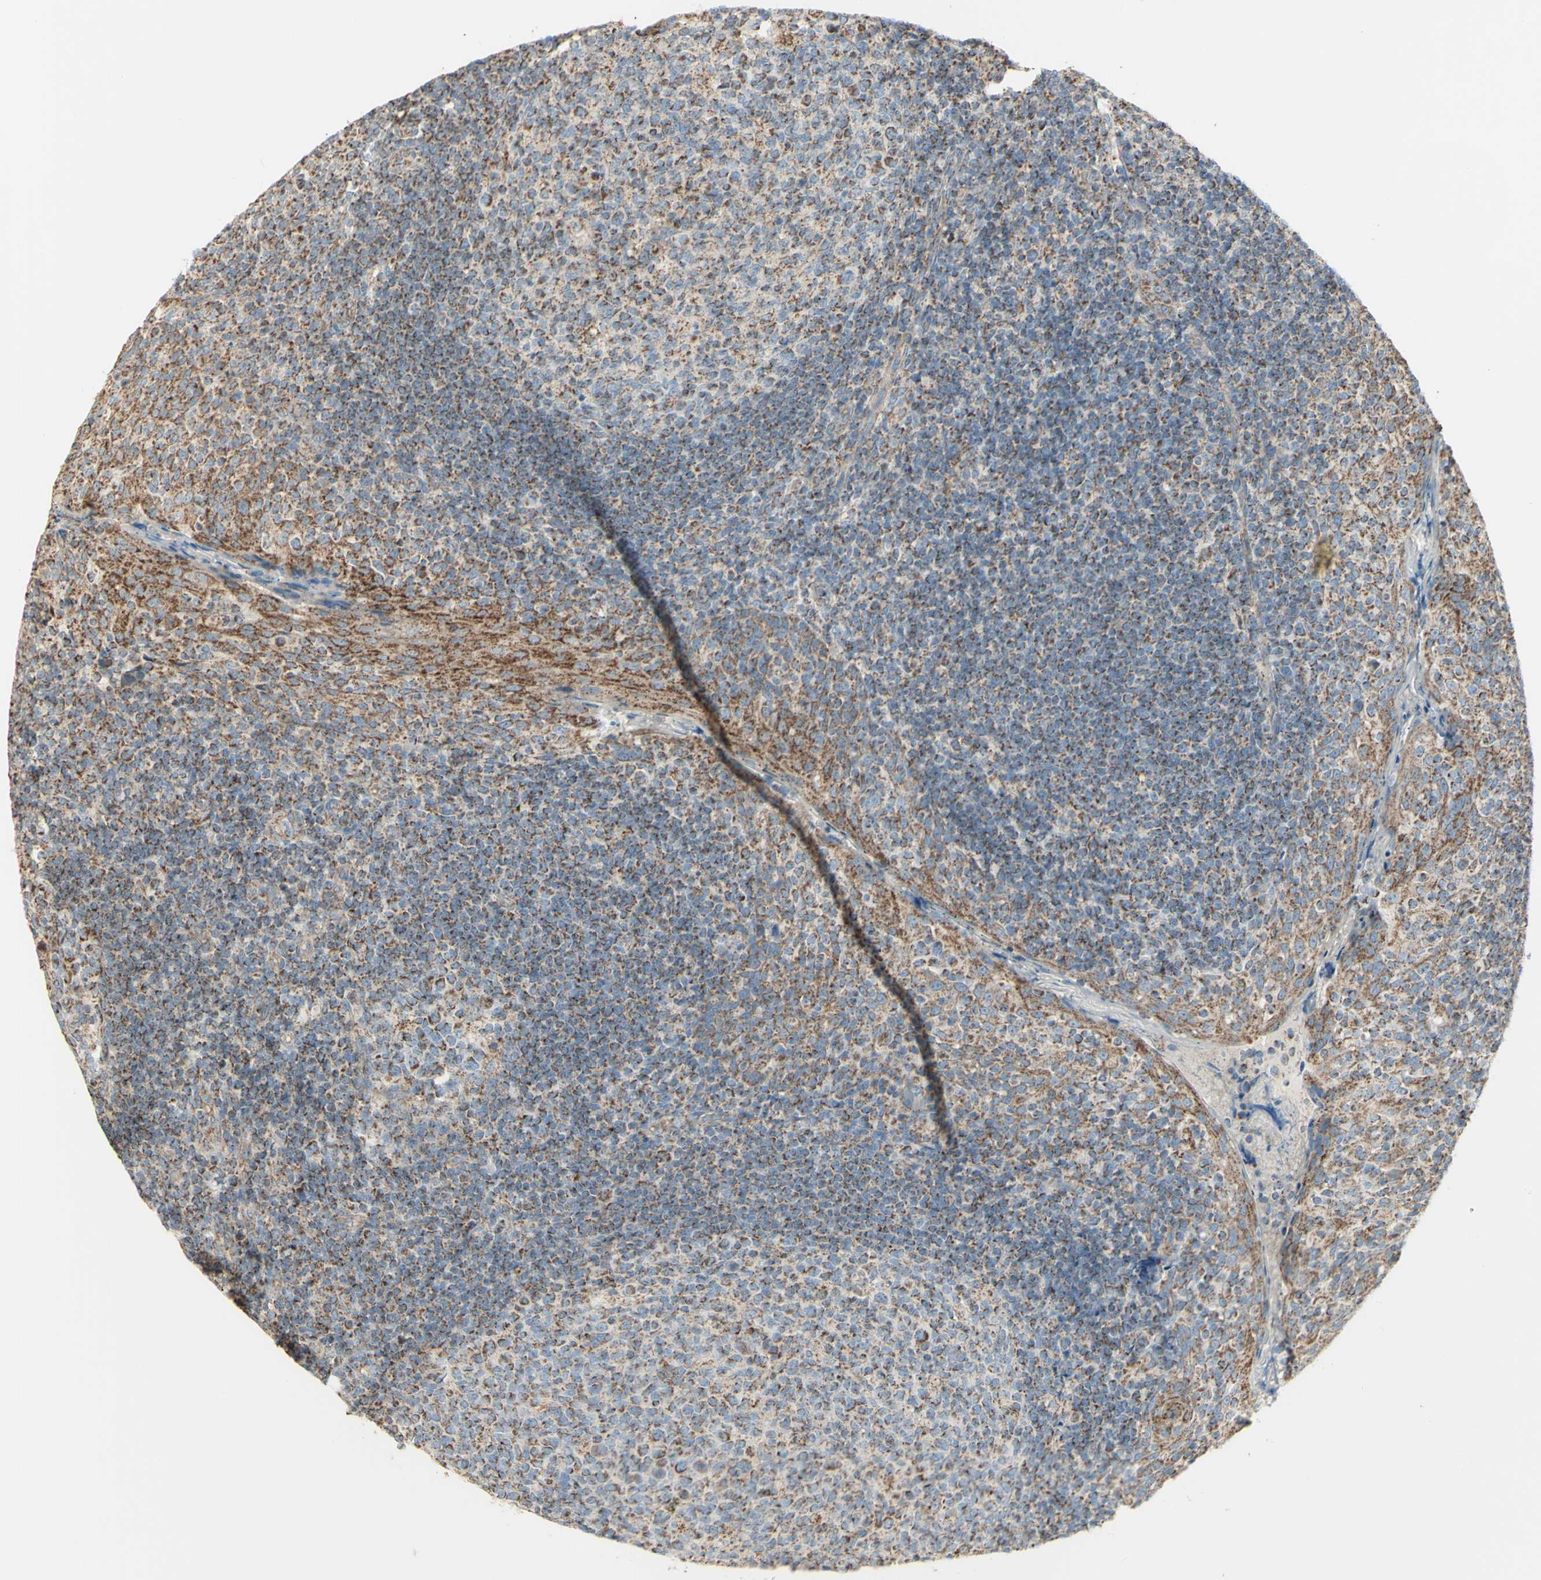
{"staining": {"intensity": "strong", "quantity": "25%-75%", "location": "cytoplasmic/membranous"}, "tissue": "tonsil", "cell_type": "Germinal center cells", "image_type": "normal", "snomed": [{"axis": "morphology", "description": "Normal tissue, NOS"}, {"axis": "topography", "description": "Tonsil"}], "caption": "Immunohistochemical staining of normal human tonsil exhibits 25%-75% levels of strong cytoplasmic/membranous protein positivity in about 25%-75% of germinal center cells.", "gene": "LETM1", "patient": {"sex": "female", "age": 19}}